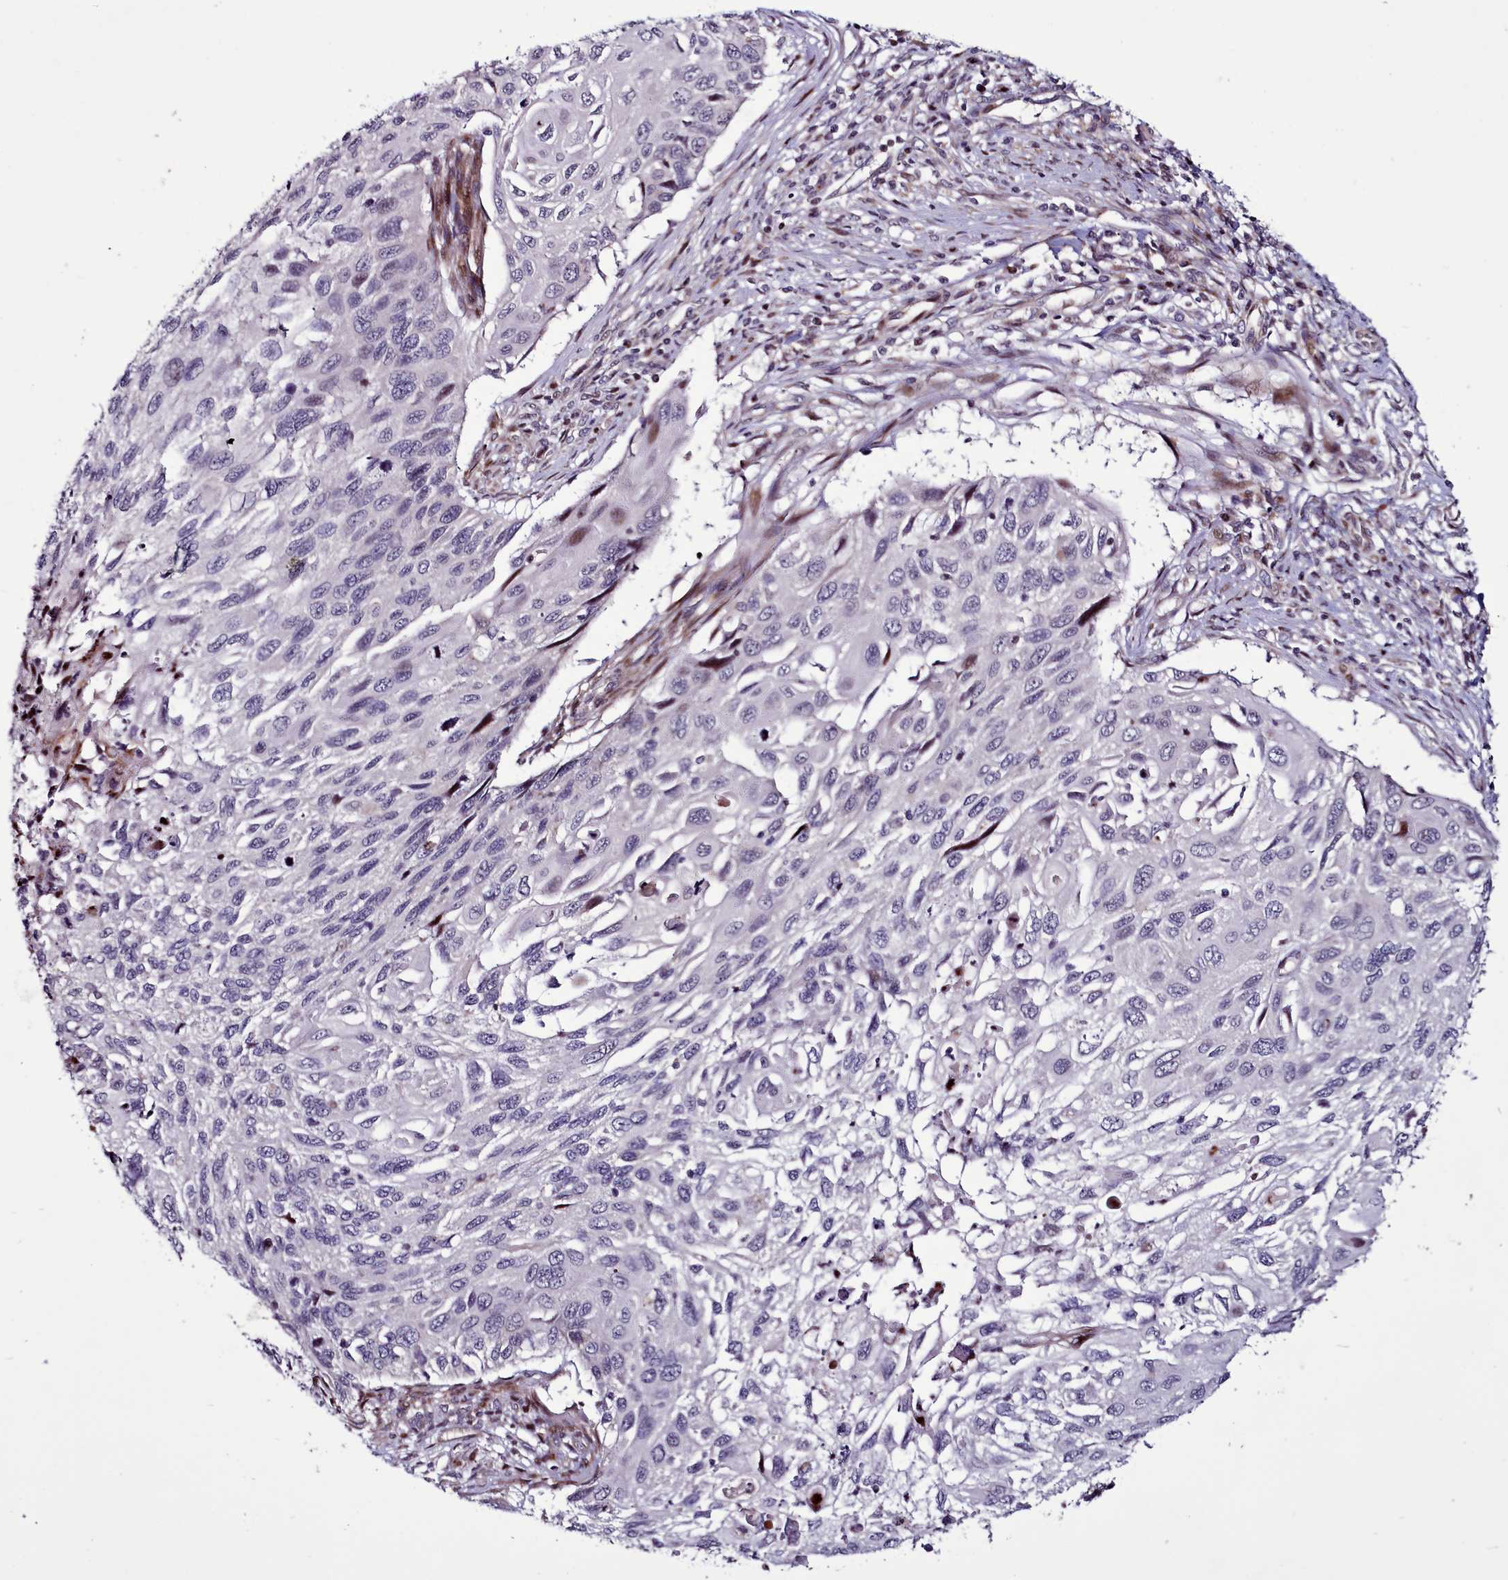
{"staining": {"intensity": "negative", "quantity": "none", "location": "none"}, "tissue": "cervical cancer", "cell_type": "Tumor cells", "image_type": "cancer", "snomed": [{"axis": "morphology", "description": "Squamous cell carcinoma, NOS"}, {"axis": "topography", "description": "Cervix"}], "caption": "High magnification brightfield microscopy of squamous cell carcinoma (cervical) stained with DAB (brown) and counterstained with hematoxylin (blue): tumor cells show no significant staining.", "gene": "WBP11", "patient": {"sex": "female", "age": 70}}